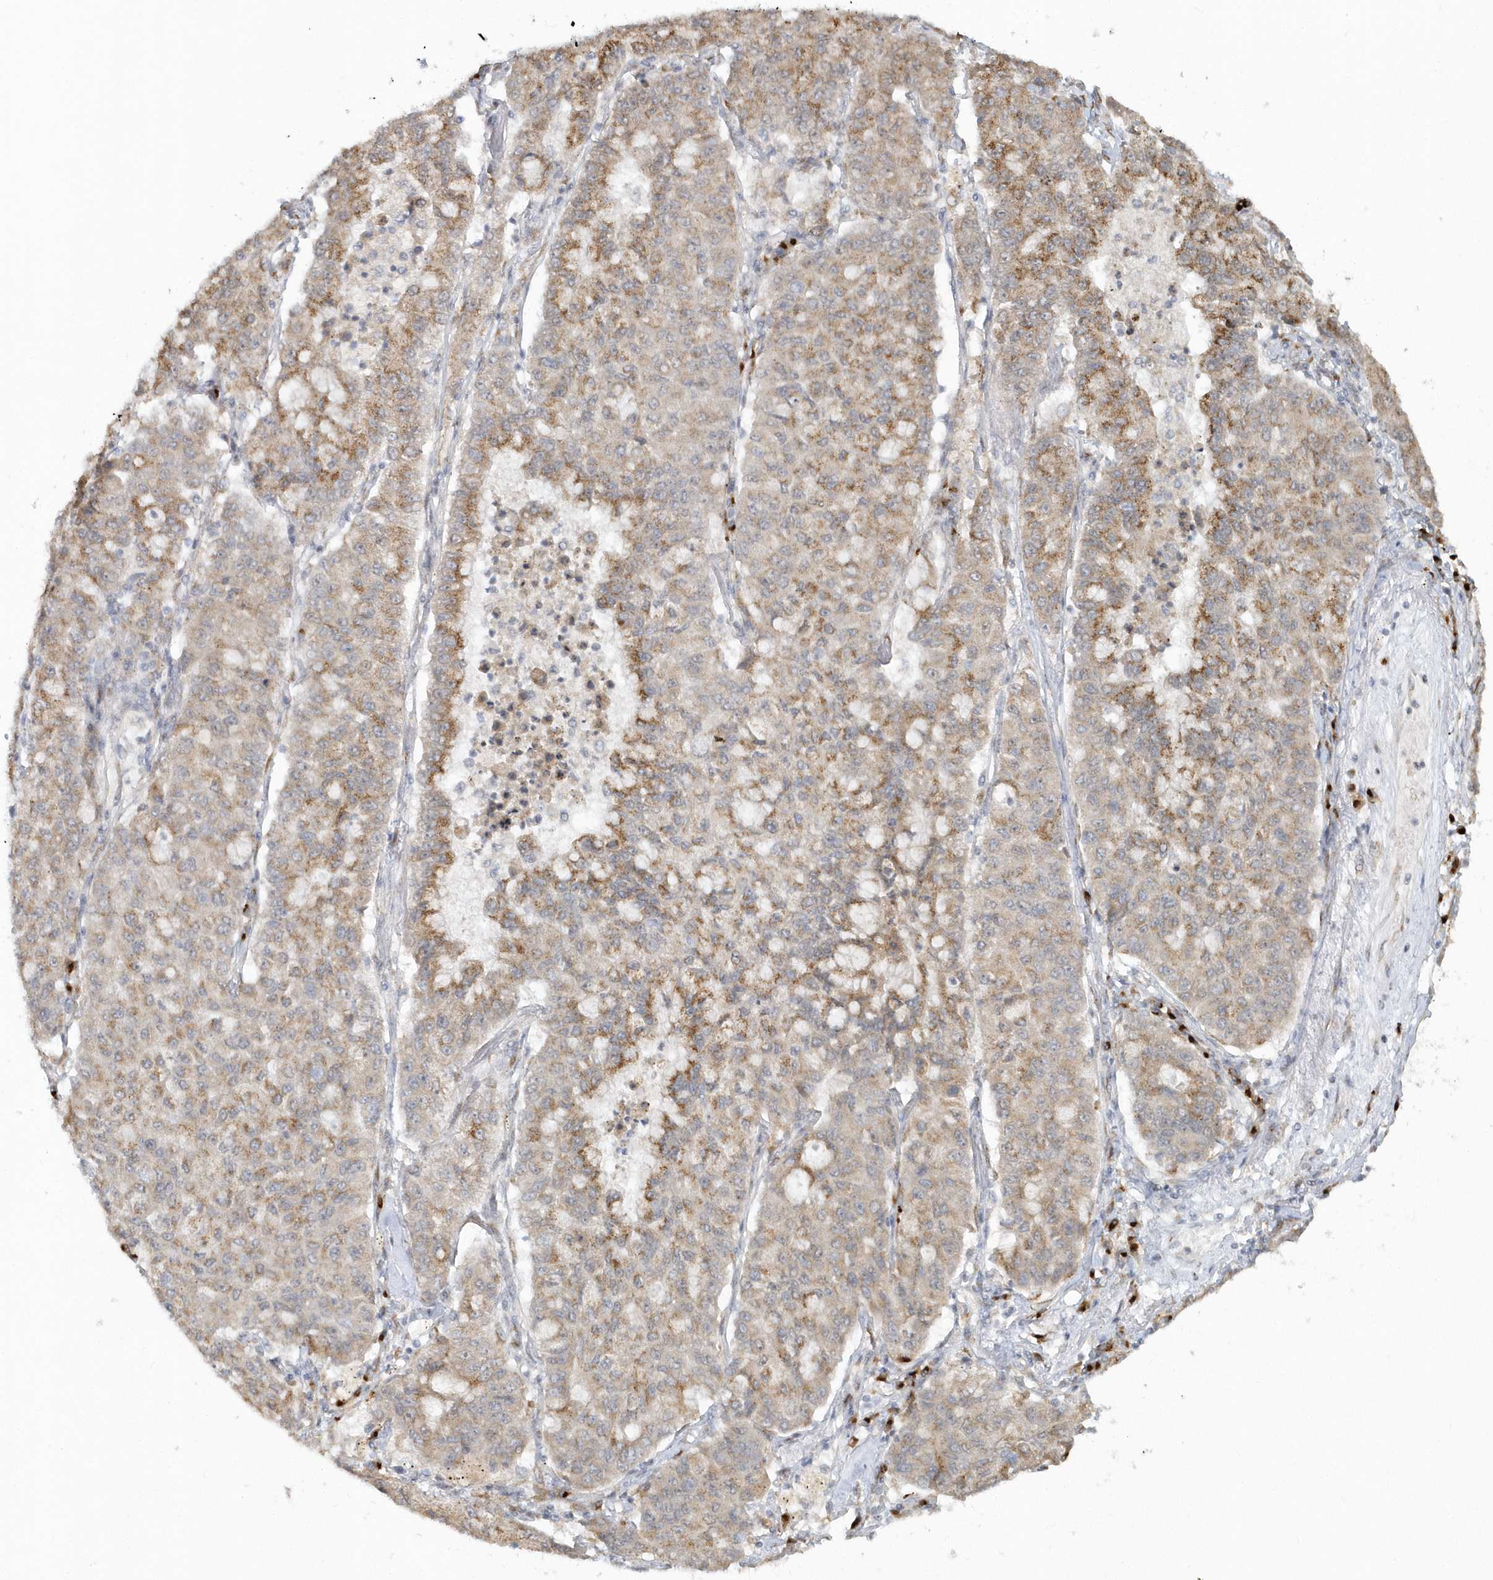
{"staining": {"intensity": "moderate", "quantity": "25%-75%", "location": "cytoplasmic/membranous"}, "tissue": "lung cancer", "cell_type": "Tumor cells", "image_type": "cancer", "snomed": [{"axis": "morphology", "description": "Squamous cell carcinoma, NOS"}, {"axis": "topography", "description": "Lung"}], "caption": "This photomicrograph demonstrates IHC staining of human lung cancer, with medium moderate cytoplasmic/membranous positivity in about 25%-75% of tumor cells.", "gene": "DHFR", "patient": {"sex": "male", "age": 74}}